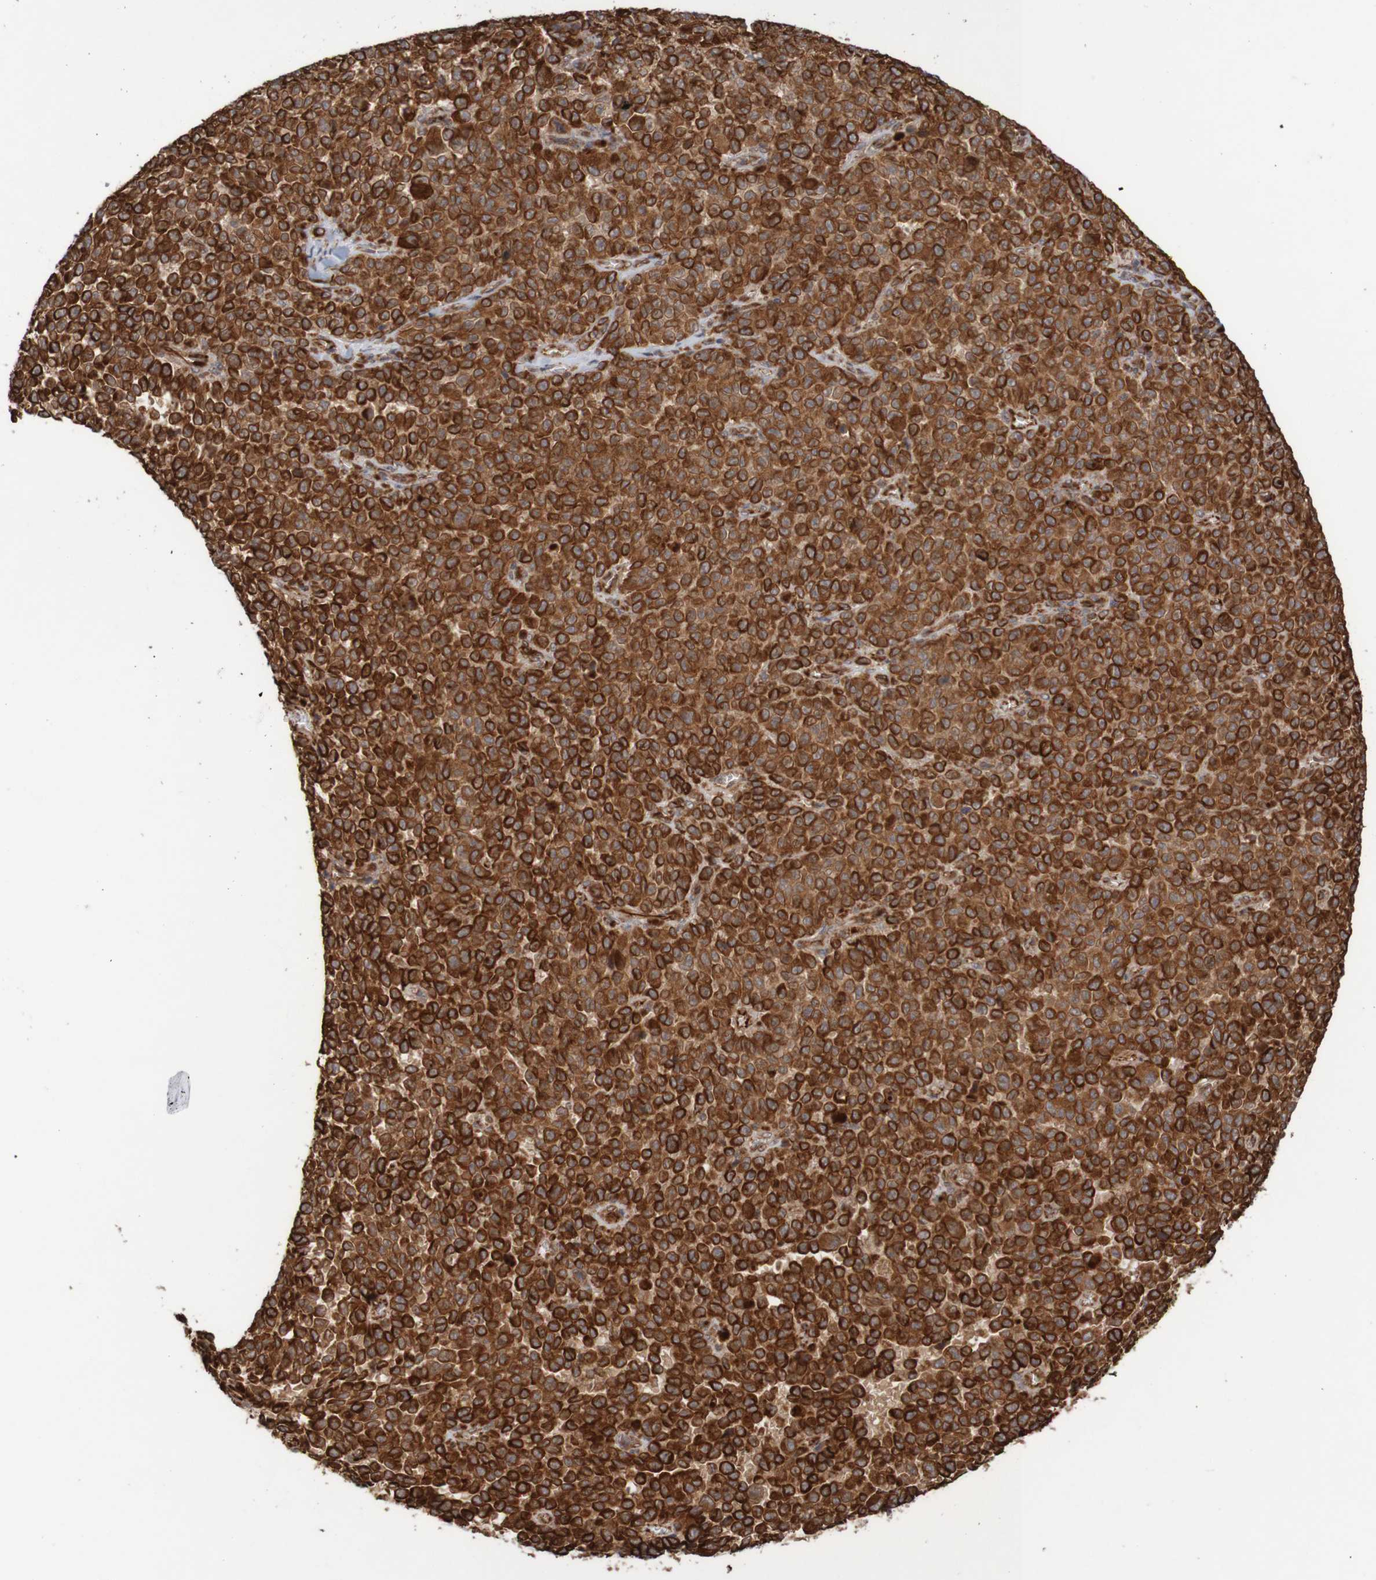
{"staining": {"intensity": "strong", "quantity": ">75%", "location": "cytoplasmic/membranous"}, "tissue": "melanoma", "cell_type": "Tumor cells", "image_type": "cancer", "snomed": [{"axis": "morphology", "description": "Malignant melanoma, NOS"}, {"axis": "topography", "description": "Skin"}], "caption": "An IHC histopathology image of neoplastic tissue is shown. Protein staining in brown highlights strong cytoplasmic/membranous positivity in malignant melanoma within tumor cells.", "gene": "MRPL52", "patient": {"sex": "female", "age": 82}}